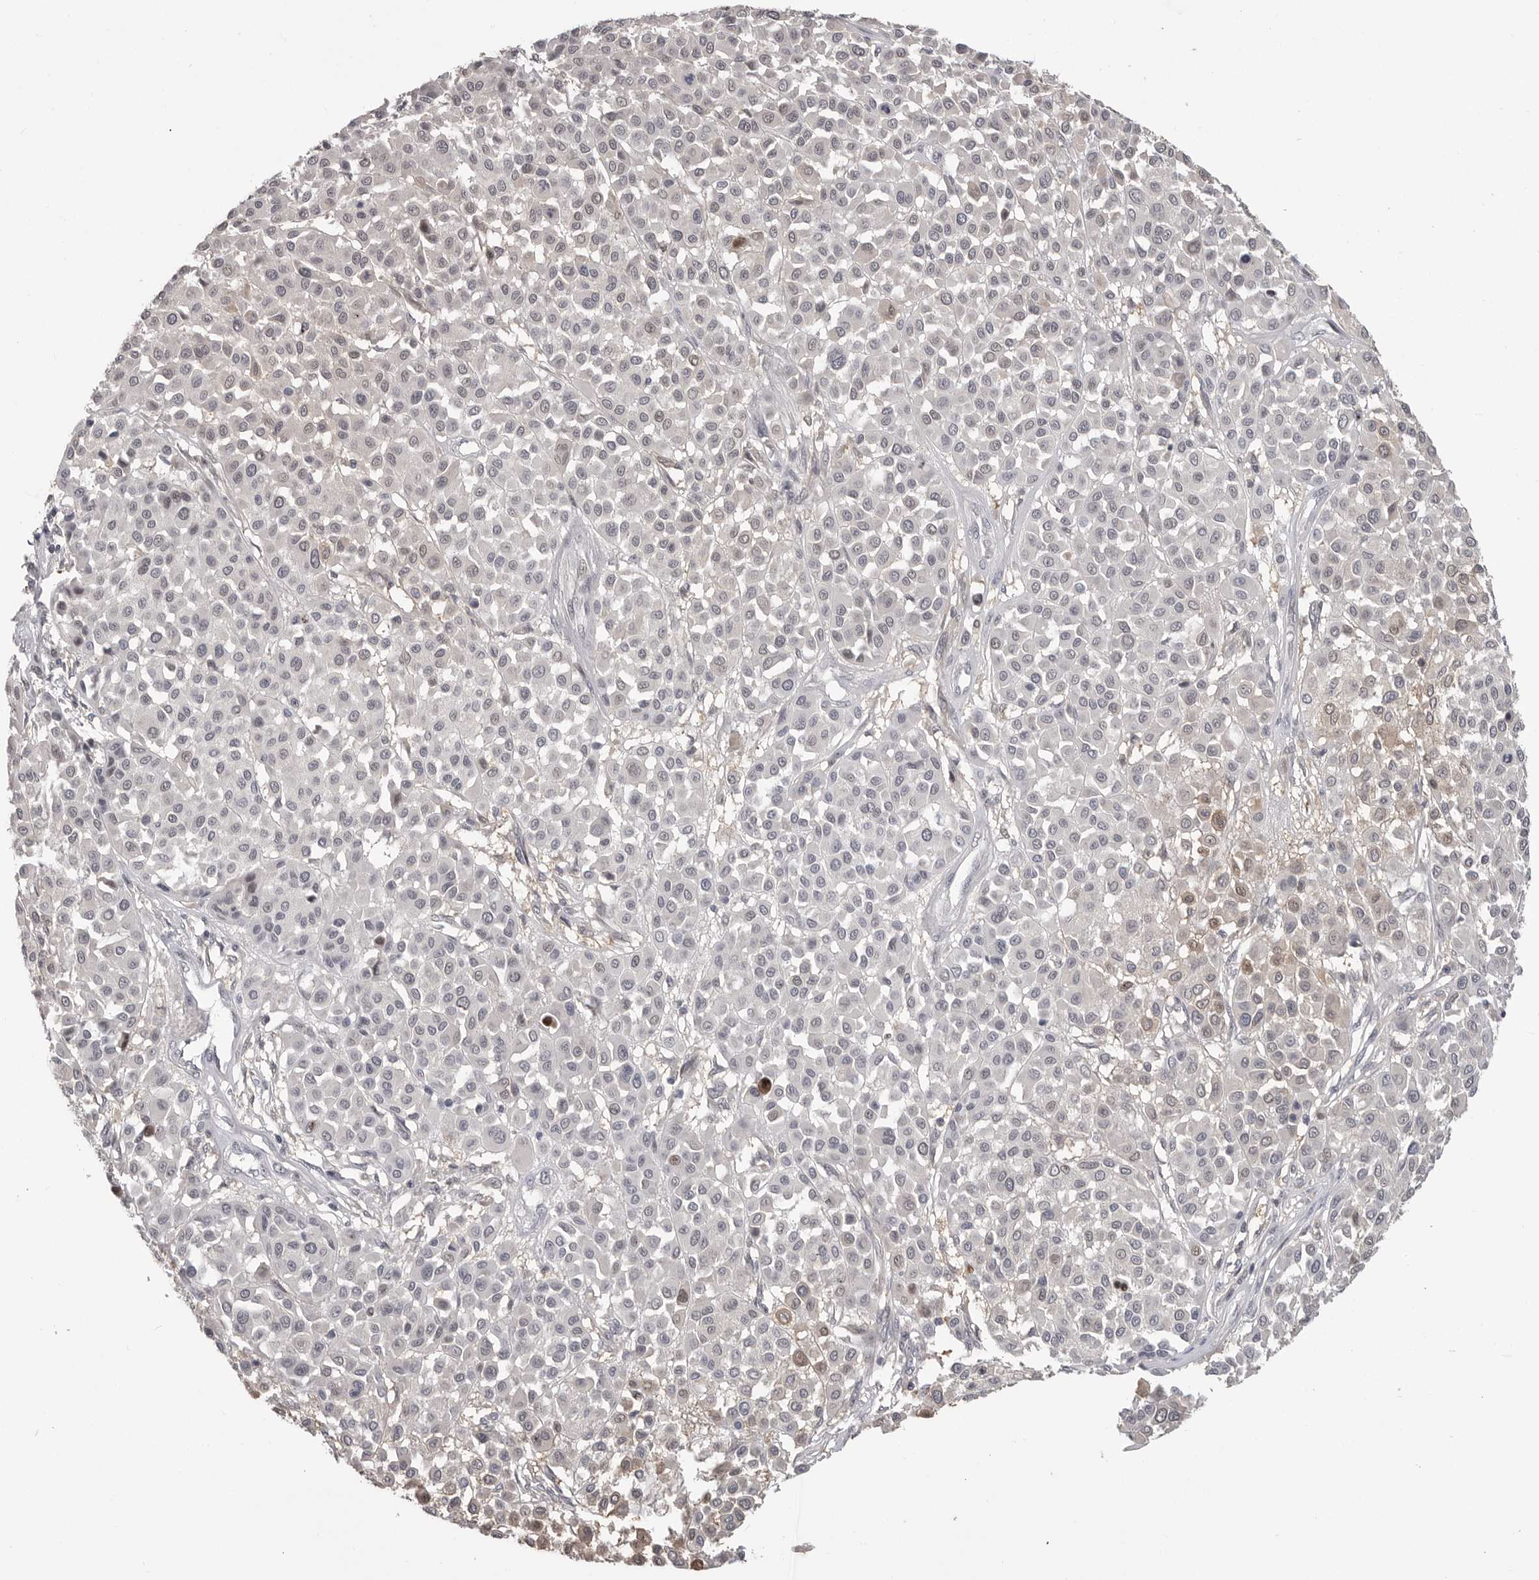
{"staining": {"intensity": "weak", "quantity": "<25%", "location": "nuclear"}, "tissue": "melanoma", "cell_type": "Tumor cells", "image_type": "cancer", "snomed": [{"axis": "morphology", "description": "Malignant melanoma, Metastatic site"}, {"axis": "topography", "description": "Soft tissue"}], "caption": "Tumor cells are negative for protein expression in human malignant melanoma (metastatic site).", "gene": "PLEKHF1", "patient": {"sex": "male", "age": 41}}